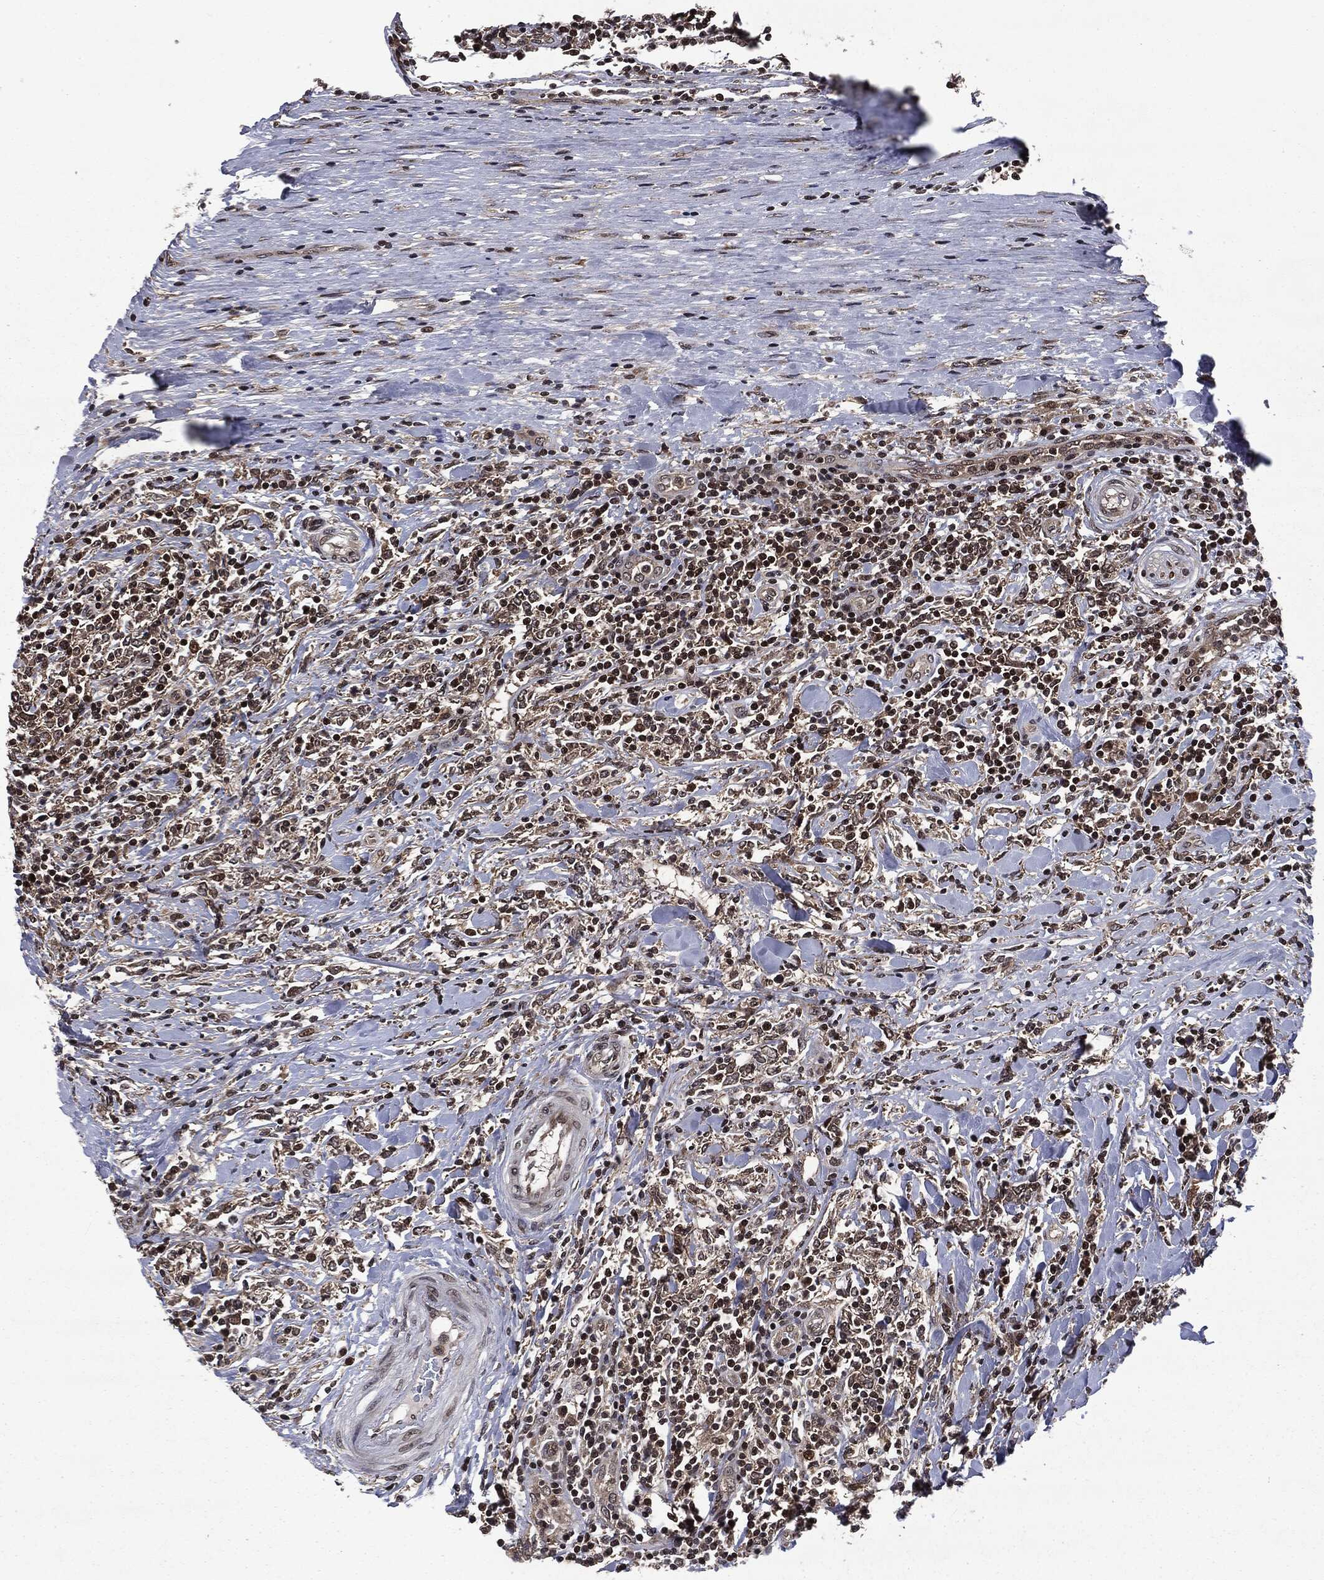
{"staining": {"intensity": "strong", "quantity": "25%-75%", "location": "nuclear"}, "tissue": "lymphoma", "cell_type": "Tumor cells", "image_type": "cancer", "snomed": [{"axis": "morphology", "description": "Malignant lymphoma, non-Hodgkin's type, High grade"}, {"axis": "topography", "description": "Lymph node"}], "caption": "IHC micrograph of neoplastic tissue: malignant lymphoma, non-Hodgkin's type (high-grade) stained using immunohistochemistry (IHC) exhibits high levels of strong protein expression localized specifically in the nuclear of tumor cells, appearing as a nuclear brown color.", "gene": "STAU2", "patient": {"sex": "female", "age": 84}}